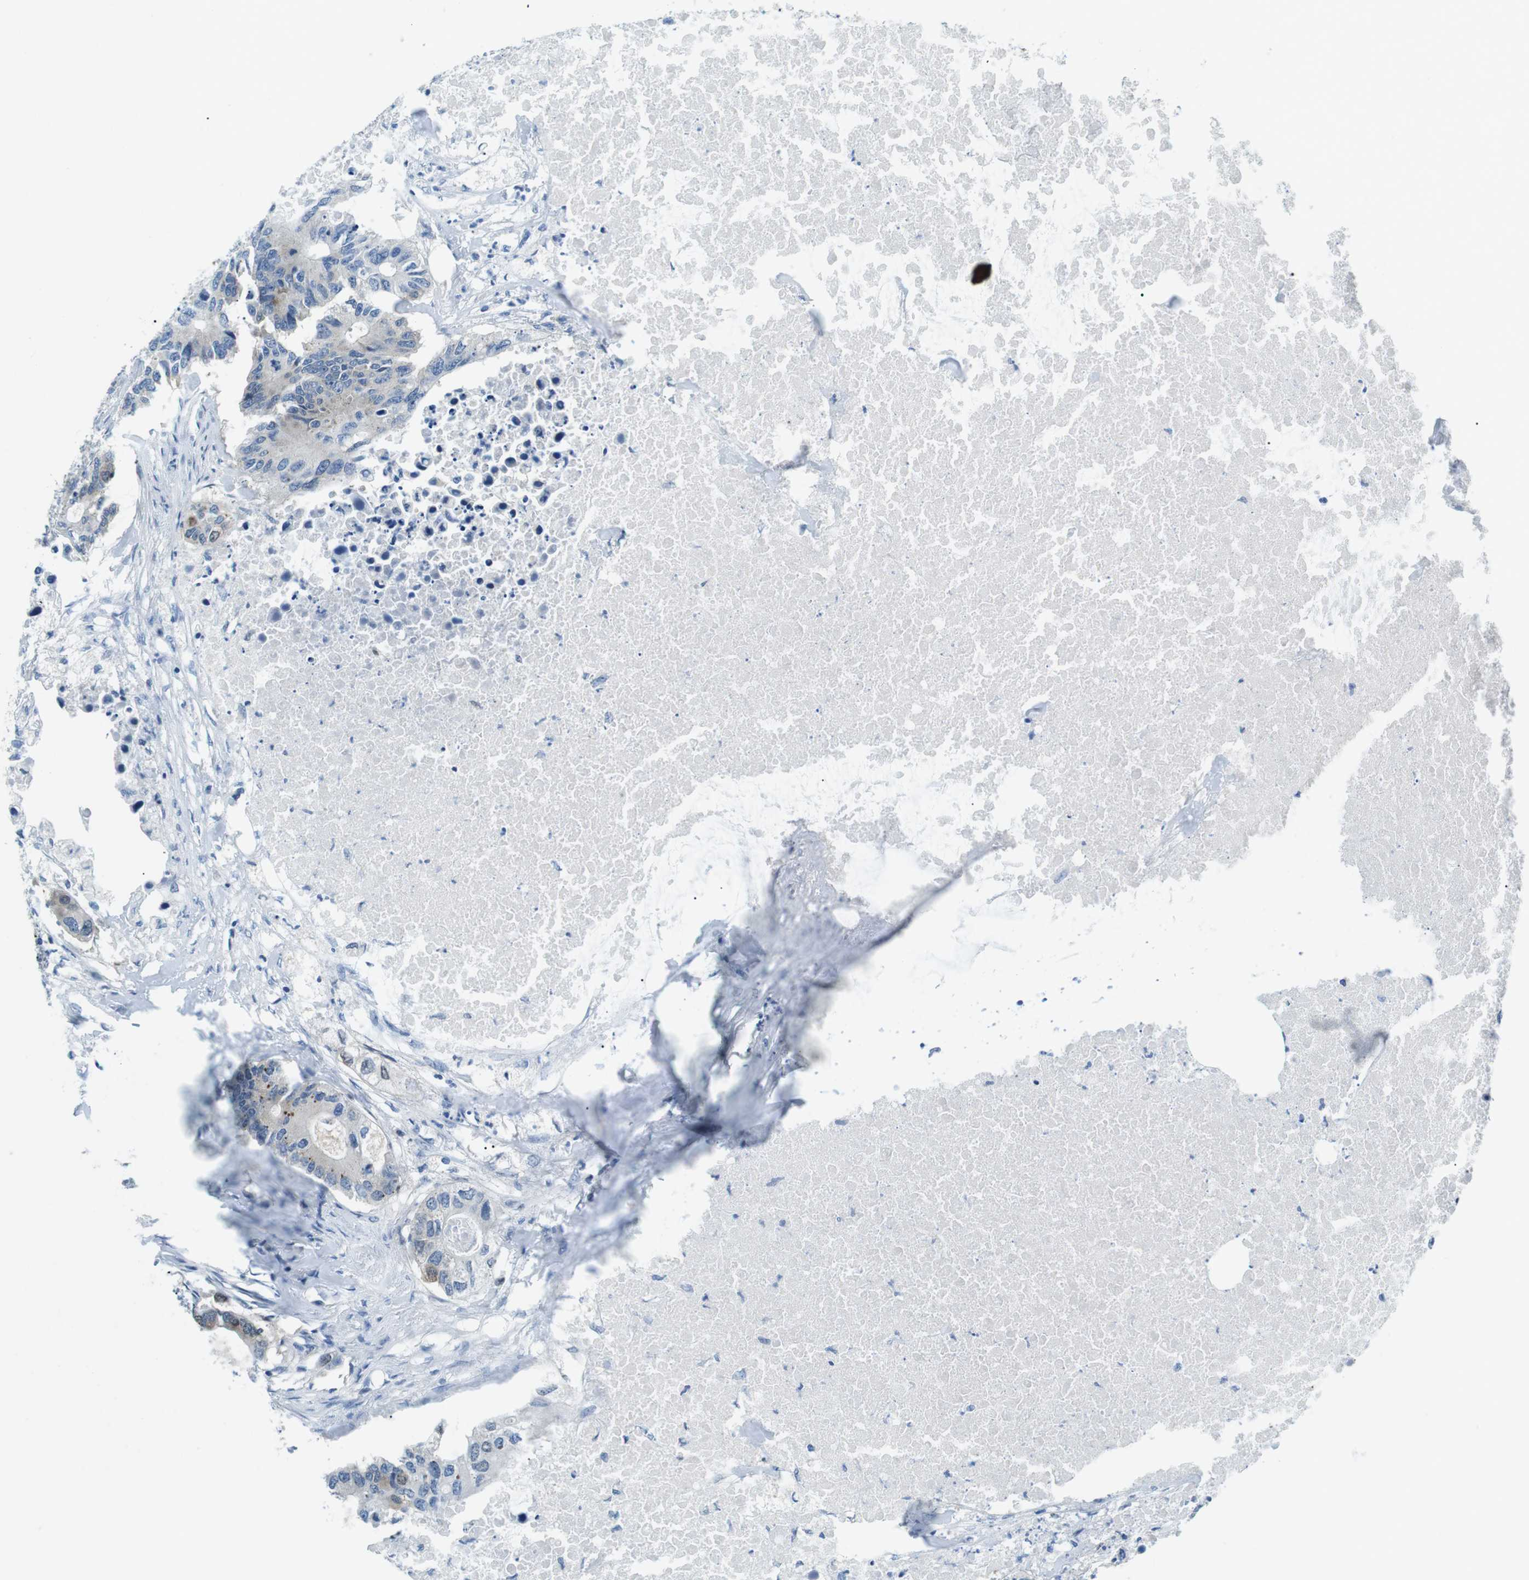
{"staining": {"intensity": "negative", "quantity": "none", "location": "none"}, "tissue": "colorectal cancer", "cell_type": "Tumor cells", "image_type": "cancer", "snomed": [{"axis": "morphology", "description": "Adenocarcinoma, NOS"}, {"axis": "topography", "description": "Colon"}], "caption": "Tumor cells are negative for brown protein staining in adenocarcinoma (colorectal).", "gene": "PHLDA1", "patient": {"sex": "male", "age": 71}}